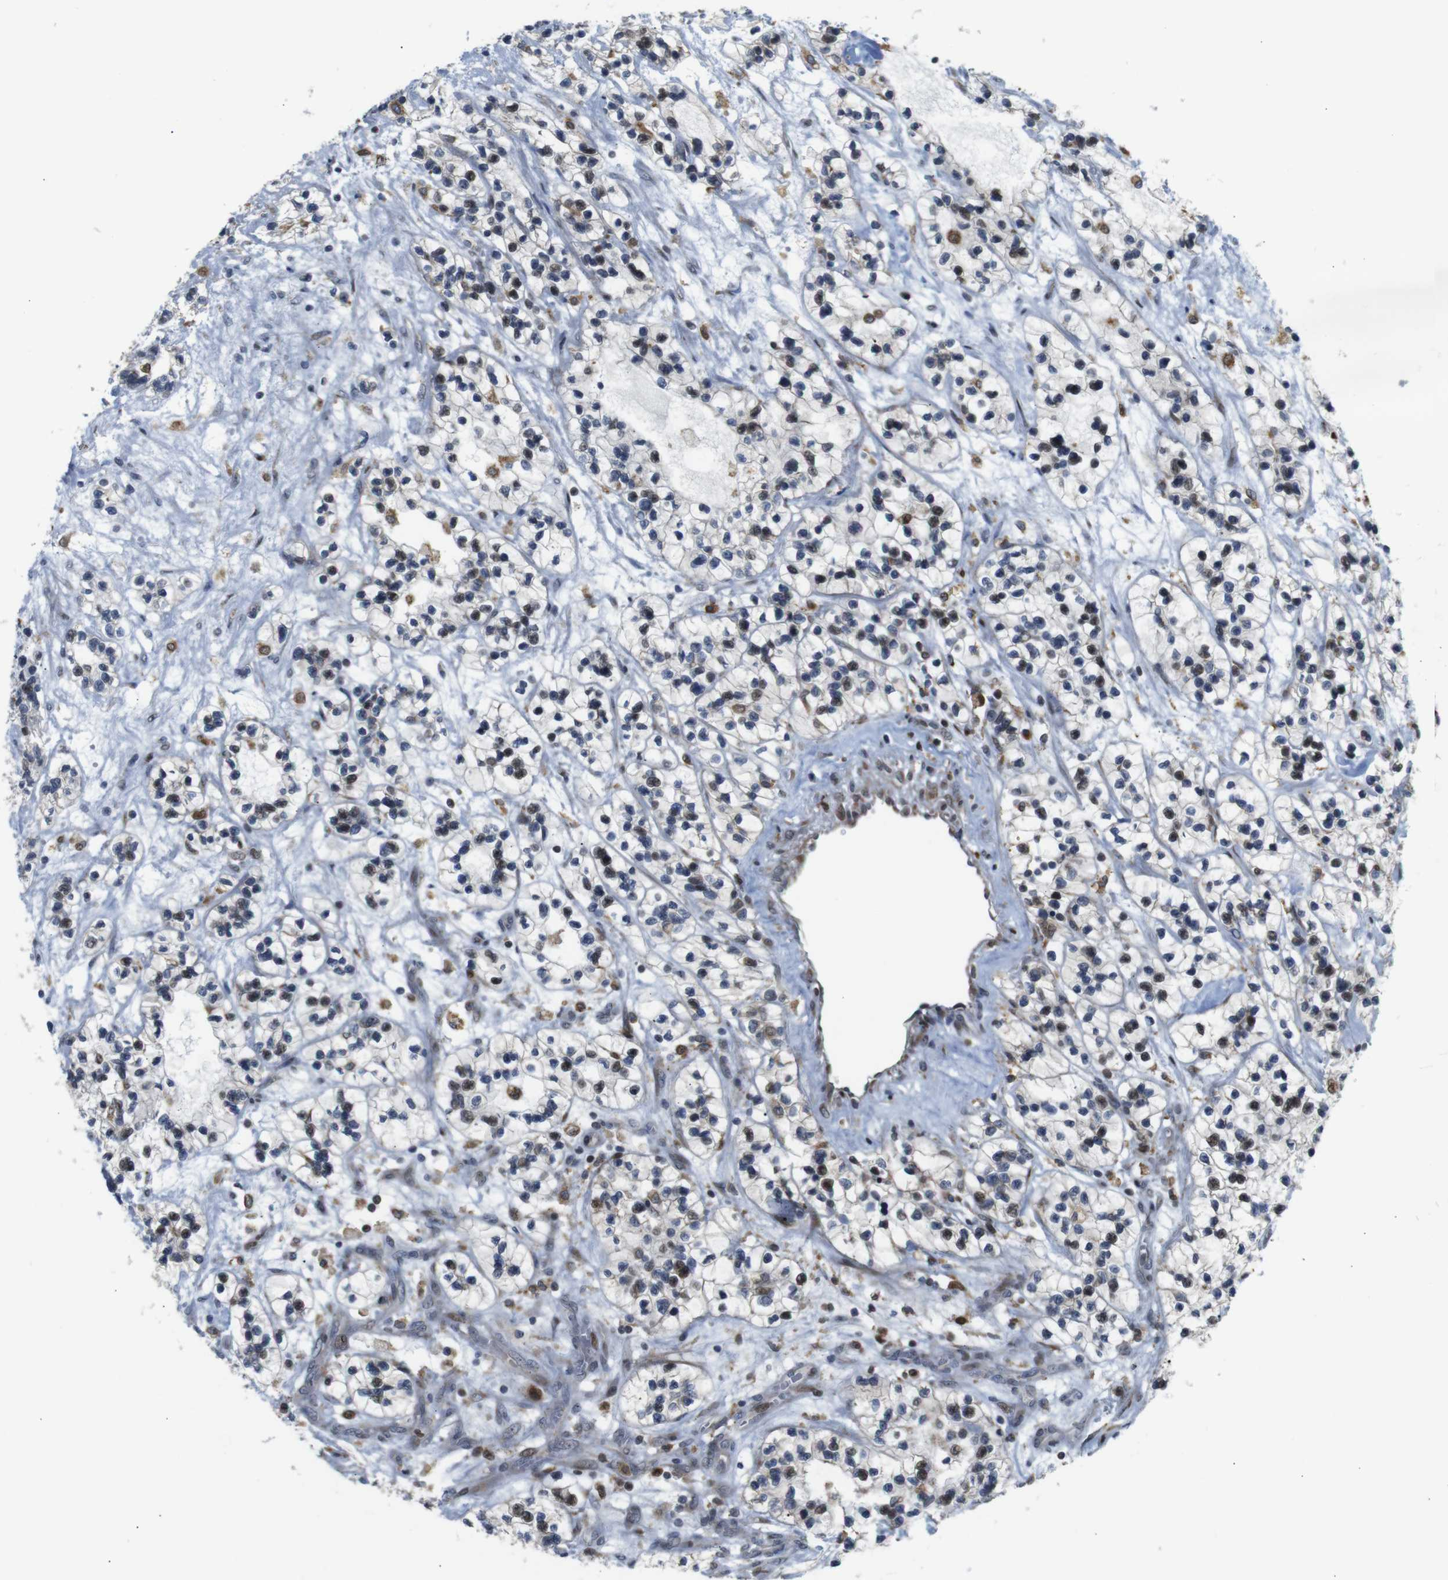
{"staining": {"intensity": "moderate", "quantity": "<25%", "location": "nuclear"}, "tissue": "renal cancer", "cell_type": "Tumor cells", "image_type": "cancer", "snomed": [{"axis": "morphology", "description": "Adenocarcinoma, NOS"}, {"axis": "topography", "description": "Kidney"}], "caption": "Moderate nuclear expression is appreciated in about <25% of tumor cells in renal cancer (adenocarcinoma).", "gene": "PTPN1", "patient": {"sex": "female", "age": 57}}